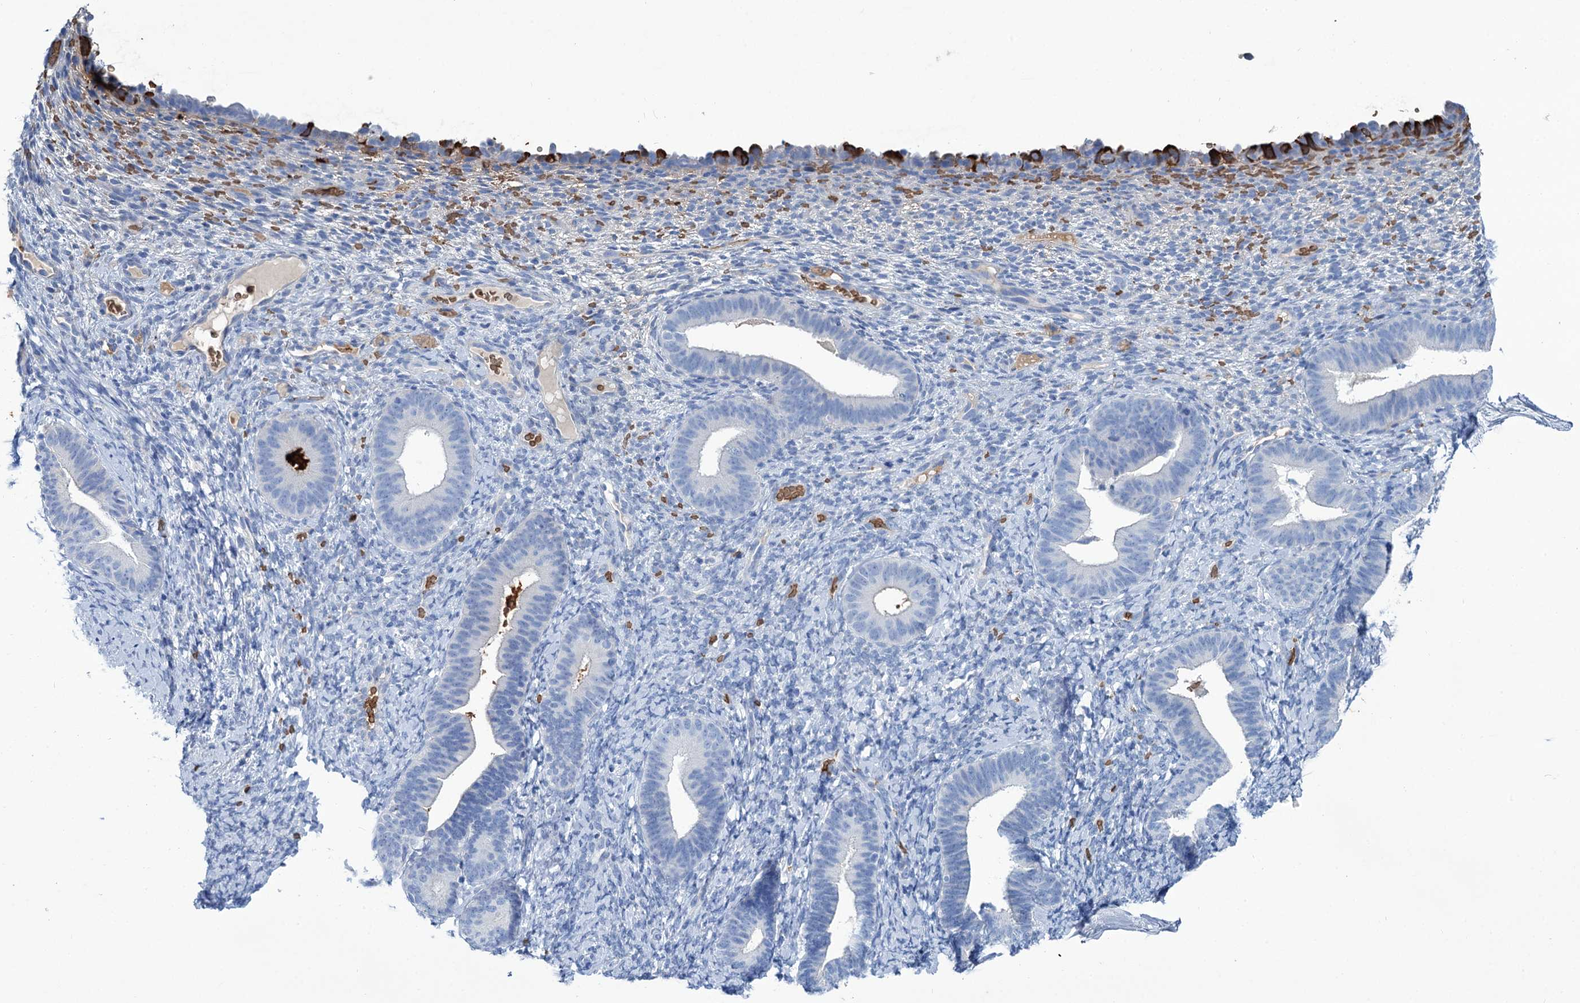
{"staining": {"intensity": "negative", "quantity": "none", "location": "none"}, "tissue": "endometrium", "cell_type": "Cells in endometrial stroma", "image_type": "normal", "snomed": [{"axis": "morphology", "description": "Normal tissue, NOS"}, {"axis": "topography", "description": "Endometrium"}], "caption": "Immunohistochemical staining of benign endometrium reveals no significant expression in cells in endometrial stroma. (Stains: DAB IHC with hematoxylin counter stain, Microscopy: brightfield microscopy at high magnification).", "gene": "RPUSD3", "patient": {"sex": "female", "age": 65}}